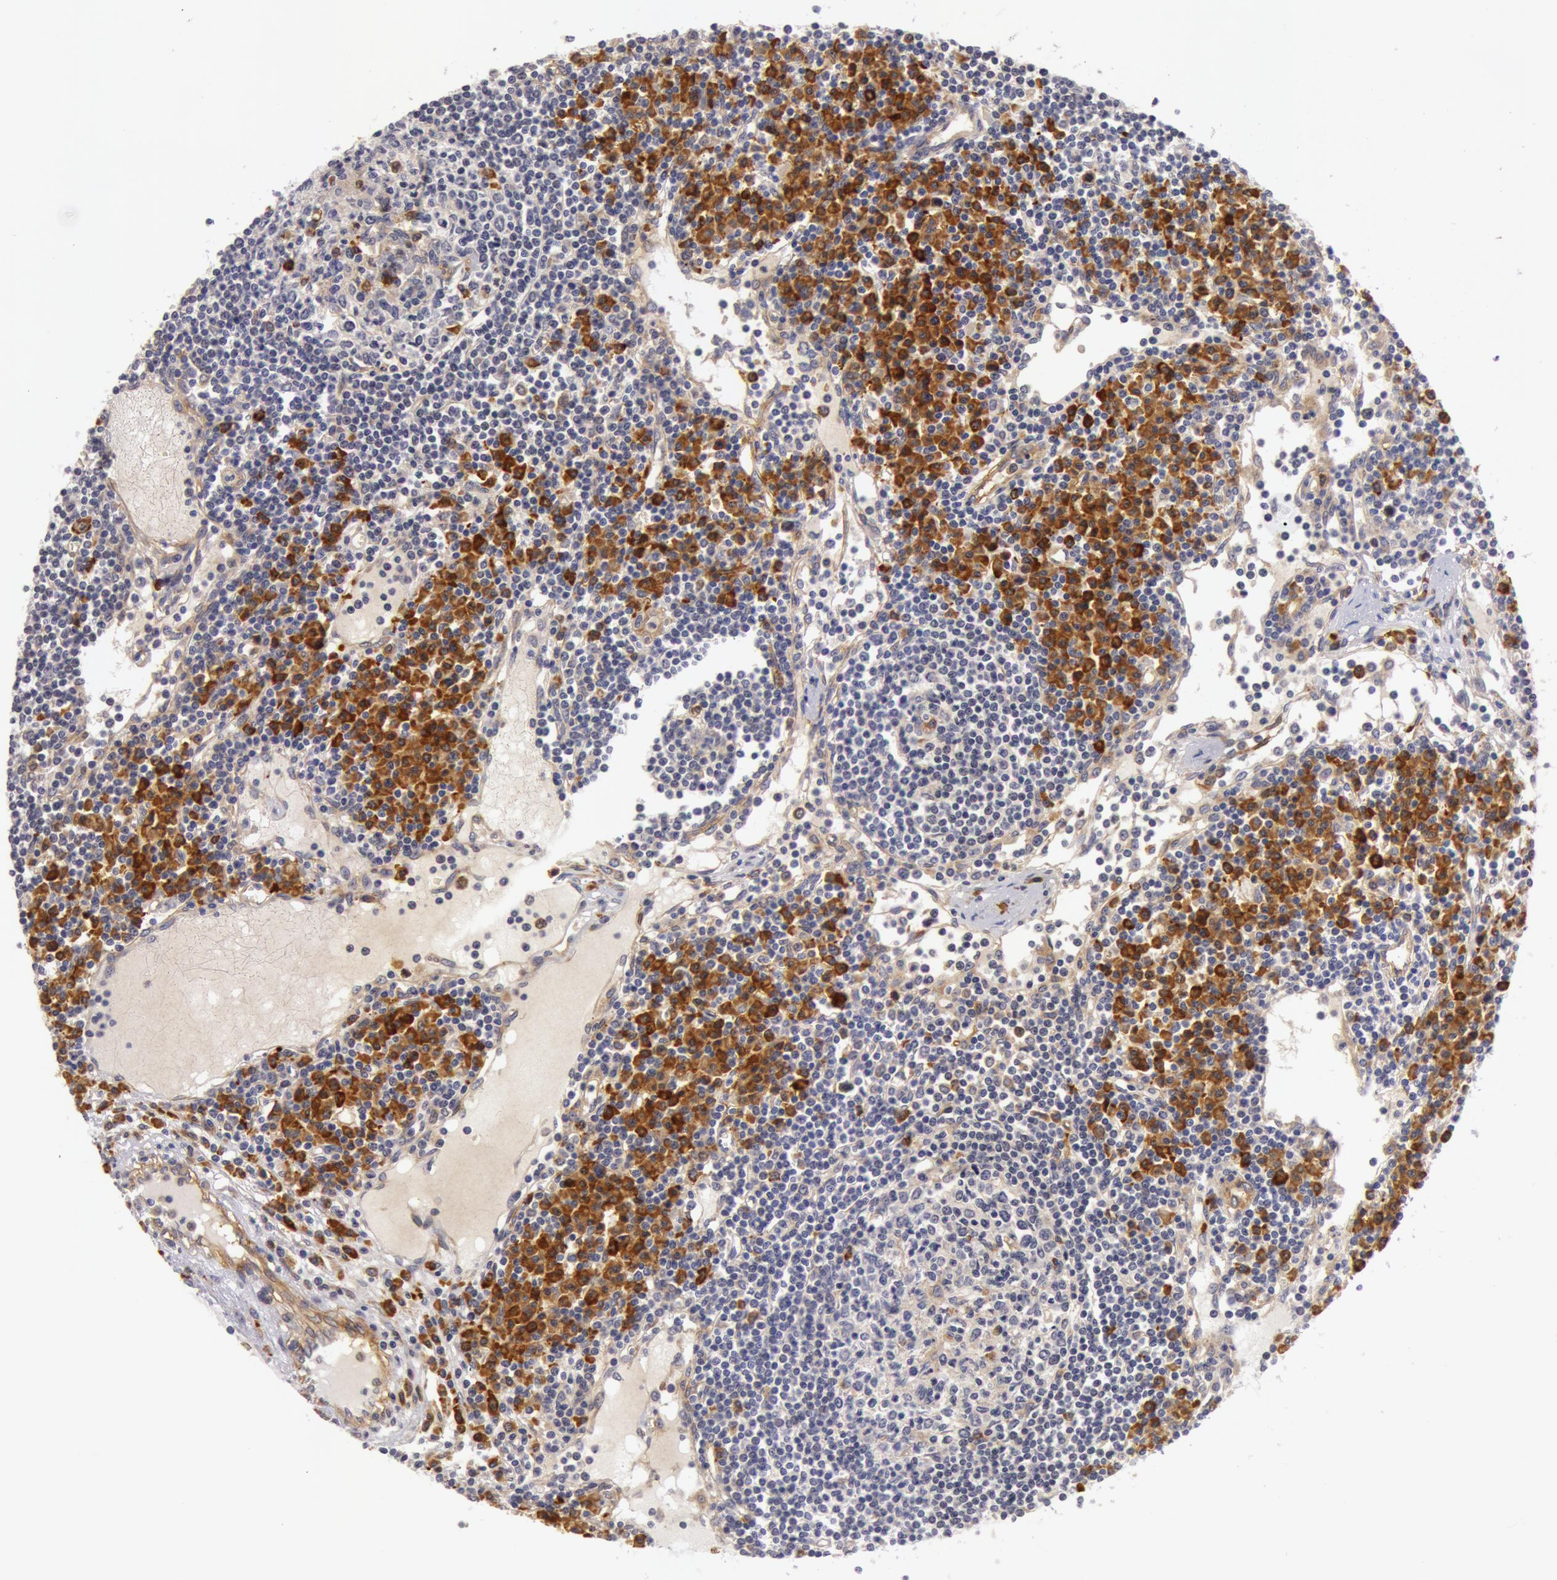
{"staining": {"intensity": "strong", "quantity": "<25%", "location": "cytoplasmic/membranous"}, "tissue": "lymph node", "cell_type": "Germinal center cells", "image_type": "normal", "snomed": [{"axis": "morphology", "description": "Normal tissue, NOS"}, {"axis": "topography", "description": "Lymph node"}], "caption": "Protein staining by immunohistochemistry shows strong cytoplasmic/membranous expression in approximately <25% of germinal center cells in normal lymph node. (DAB IHC, brown staining for protein, blue staining for nuclei).", "gene": "IL23A", "patient": {"sex": "female", "age": 62}}